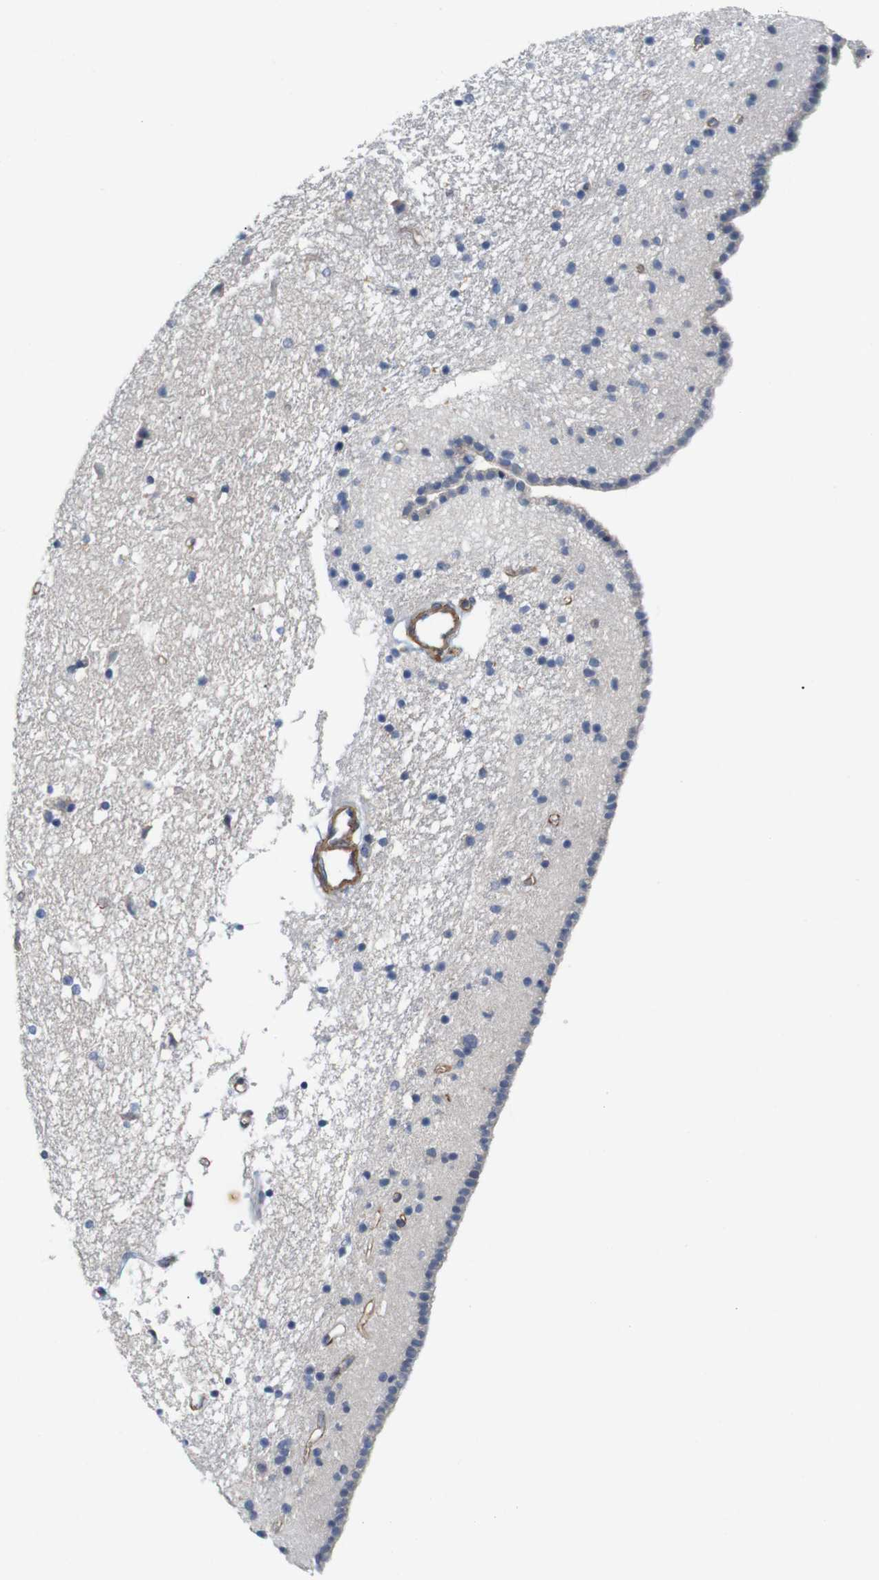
{"staining": {"intensity": "moderate", "quantity": "<25%", "location": "cytoplasmic/membranous"}, "tissue": "caudate", "cell_type": "Glial cells", "image_type": "normal", "snomed": [{"axis": "morphology", "description": "Normal tissue, NOS"}, {"axis": "topography", "description": "Lateral ventricle wall"}], "caption": "About <25% of glial cells in unremarkable human caudate display moderate cytoplasmic/membranous protein expression as visualized by brown immunohistochemical staining.", "gene": "CYB561", "patient": {"sex": "male", "age": 45}}